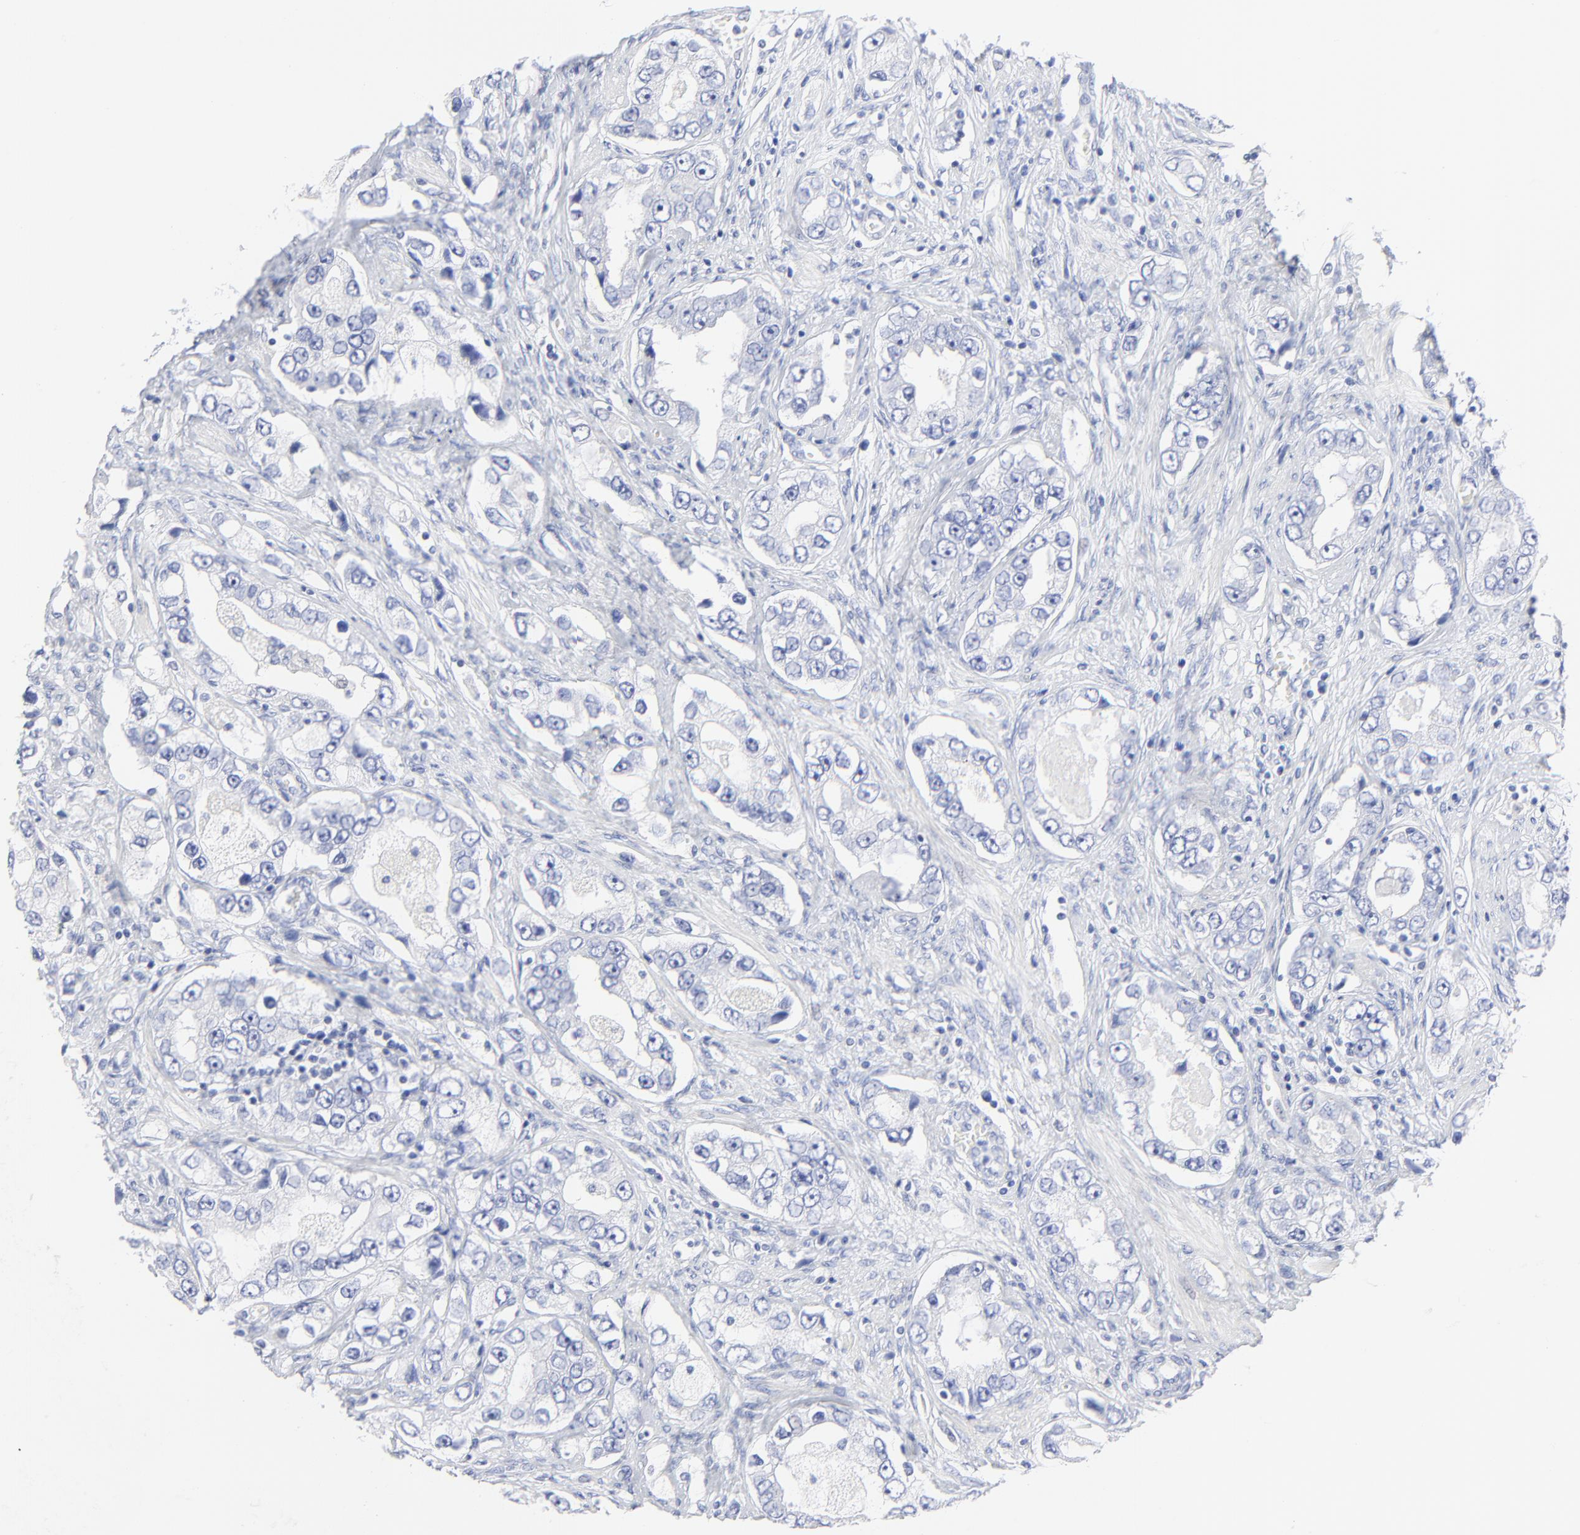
{"staining": {"intensity": "negative", "quantity": "none", "location": "none"}, "tissue": "prostate cancer", "cell_type": "Tumor cells", "image_type": "cancer", "snomed": [{"axis": "morphology", "description": "Adenocarcinoma, High grade"}, {"axis": "topography", "description": "Prostate"}], "caption": "Immunohistochemistry (IHC) micrograph of human prostate cancer stained for a protein (brown), which shows no positivity in tumor cells.", "gene": "PSD3", "patient": {"sex": "male", "age": 63}}